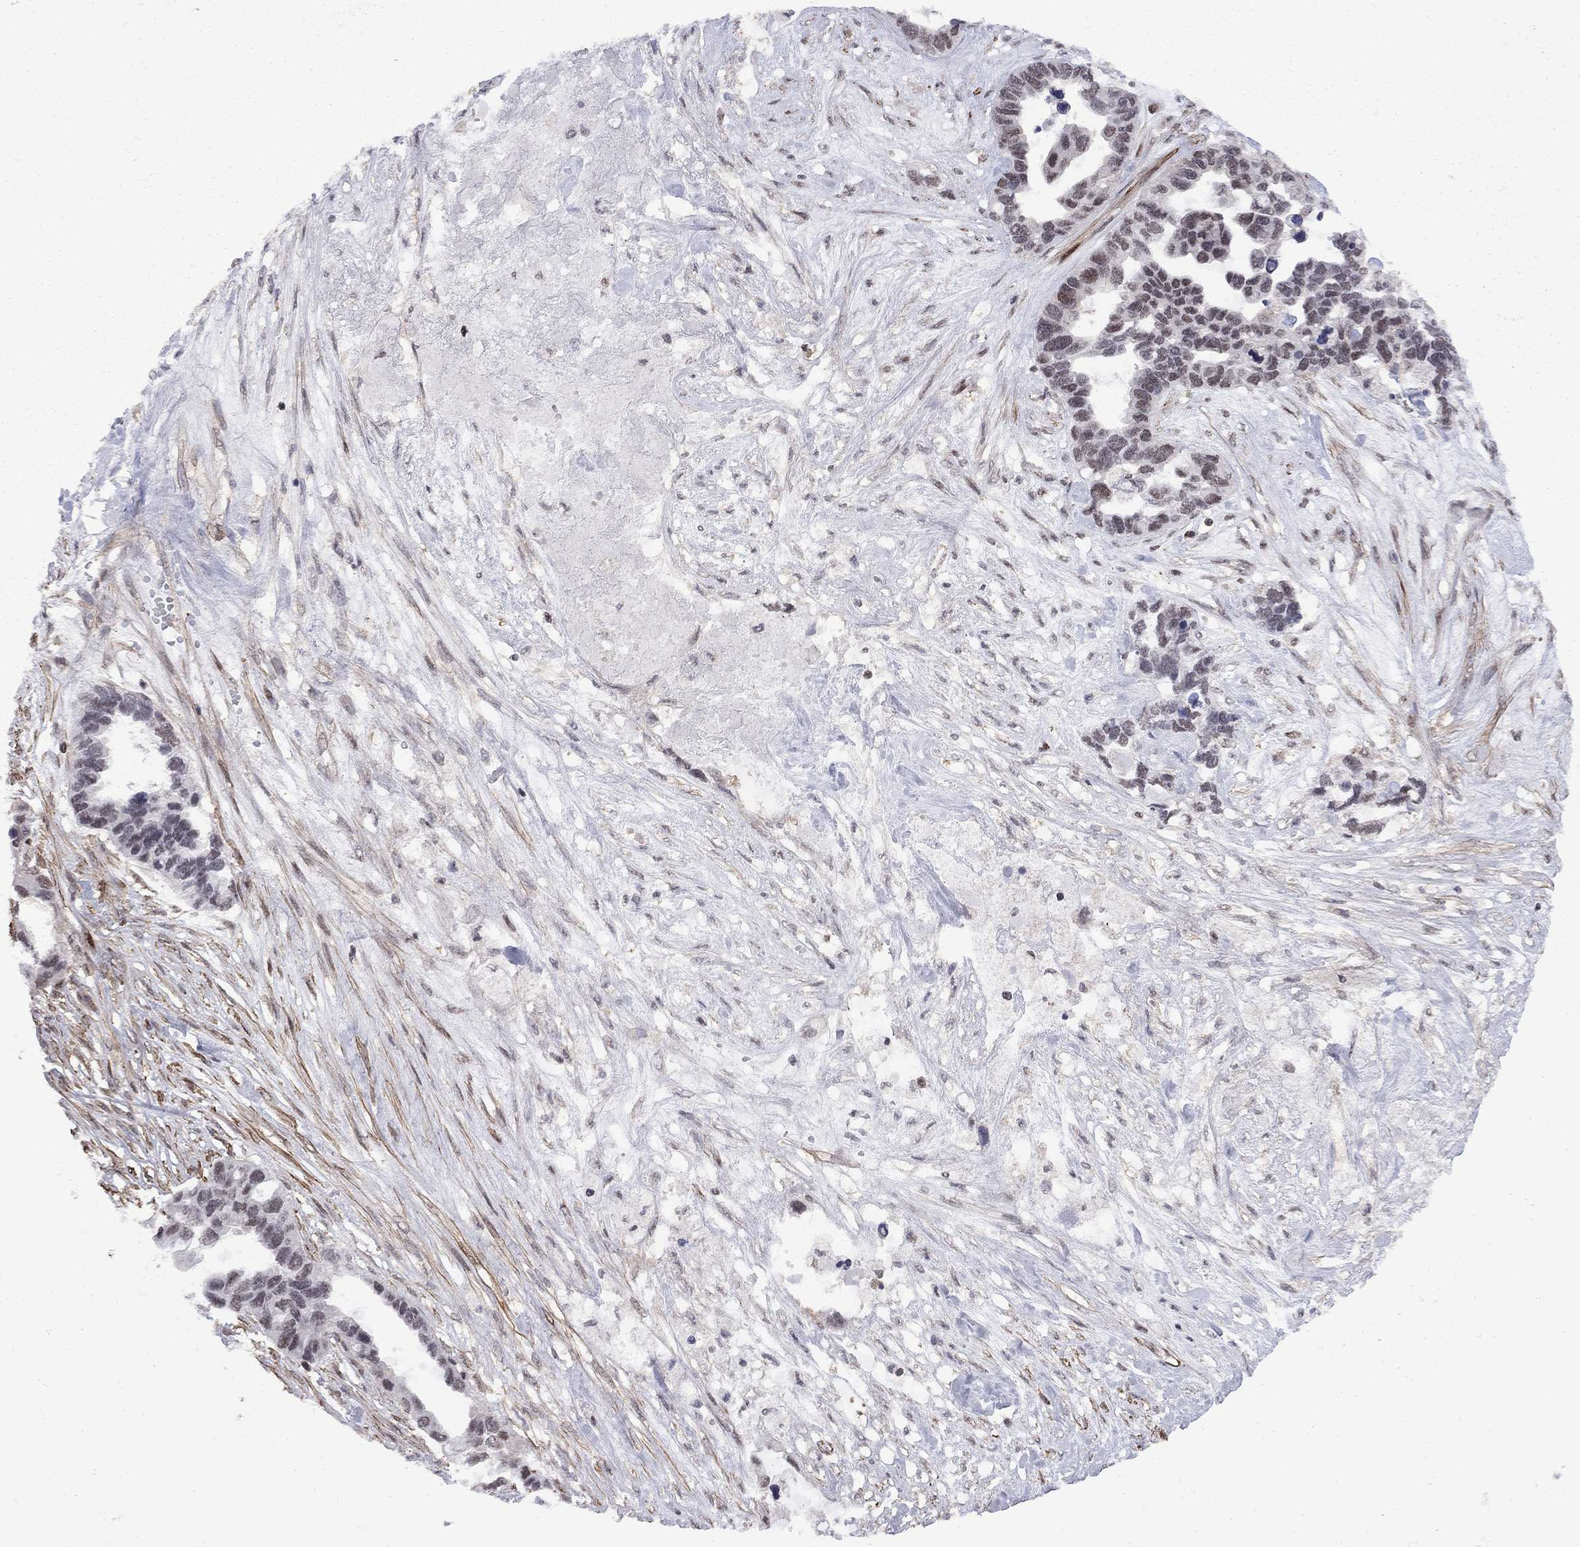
{"staining": {"intensity": "moderate", "quantity": "<25%", "location": "nuclear"}, "tissue": "ovarian cancer", "cell_type": "Tumor cells", "image_type": "cancer", "snomed": [{"axis": "morphology", "description": "Cystadenocarcinoma, serous, NOS"}, {"axis": "topography", "description": "Ovary"}], "caption": "Immunohistochemistry (IHC) of ovarian serous cystadenocarcinoma demonstrates low levels of moderate nuclear positivity in about <25% of tumor cells.", "gene": "BRF1", "patient": {"sex": "female", "age": 54}}